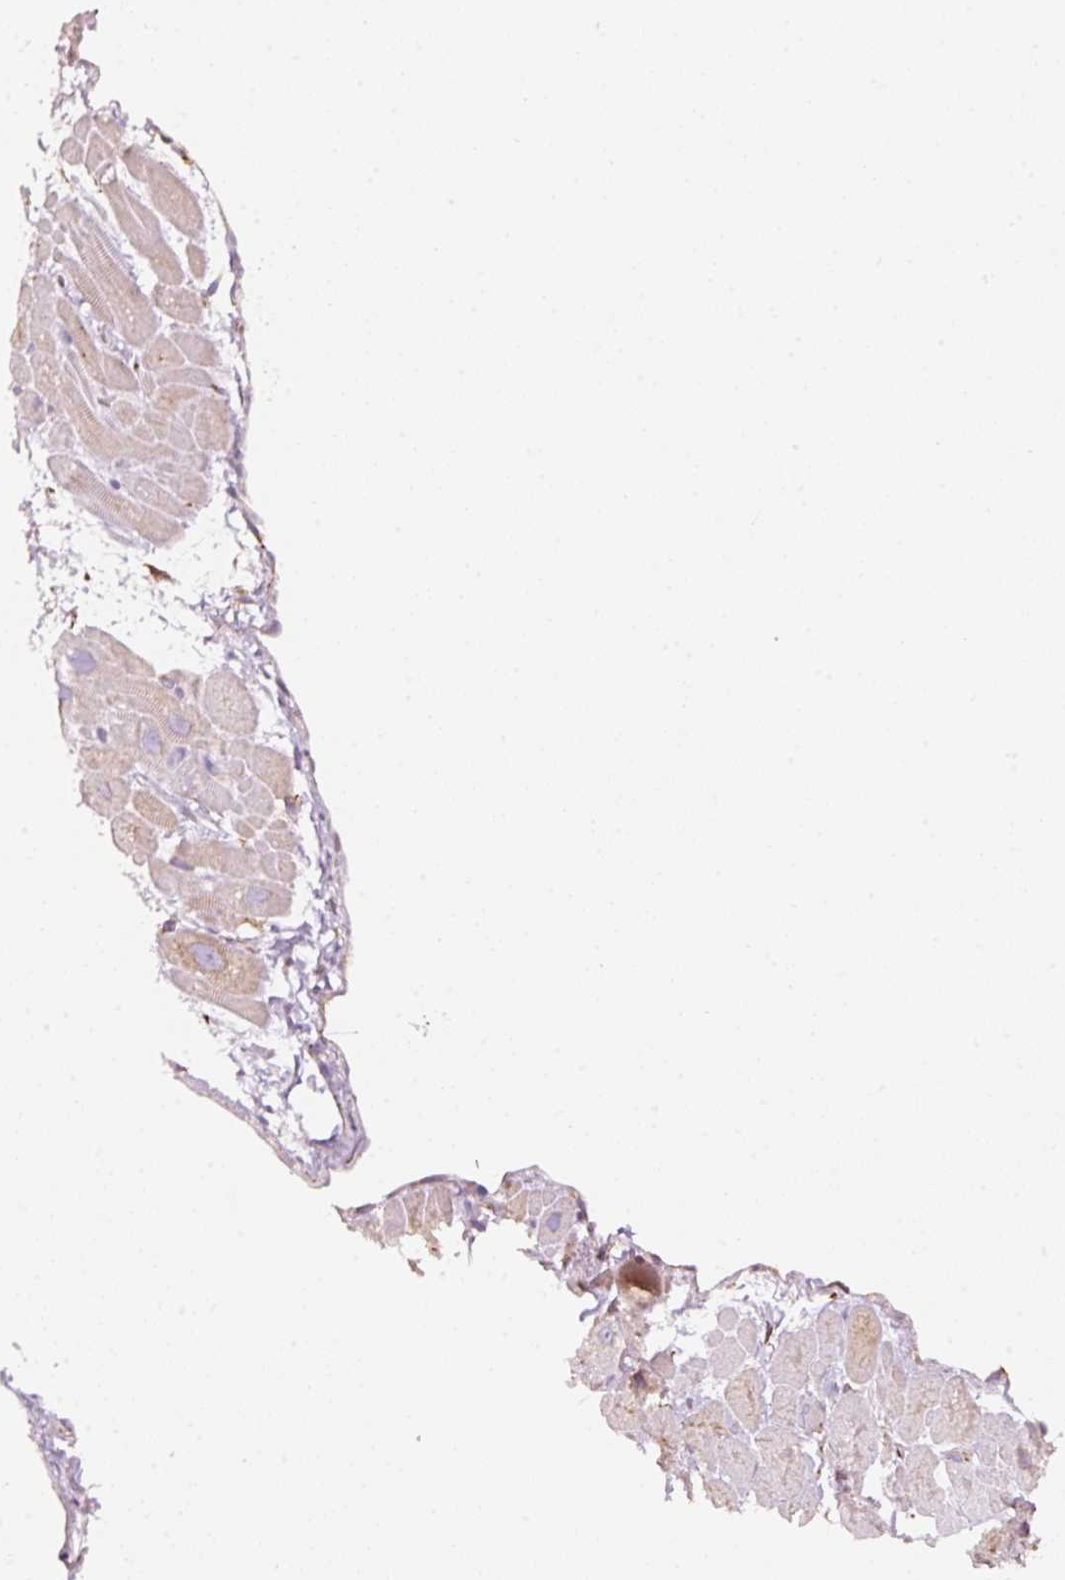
{"staining": {"intensity": "weak", "quantity": "<25%", "location": "cytoplasmic/membranous"}, "tissue": "heart muscle", "cell_type": "Cardiomyocytes", "image_type": "normal", "snomed": [{"axis": "morphology", "description": "Normal tissue, NOS"}, {"axis": "topography", "description": "Heart"}], "caption": "Immunohistochemistry (IHC) photomicrograph of normal heart muscle stained for a protein (brown), which demonstrates no staining in cardiomyocytes. Nuclei are stained in blue.", "gene": "GCG", "patient": {"sex": "male", "age": 49}}